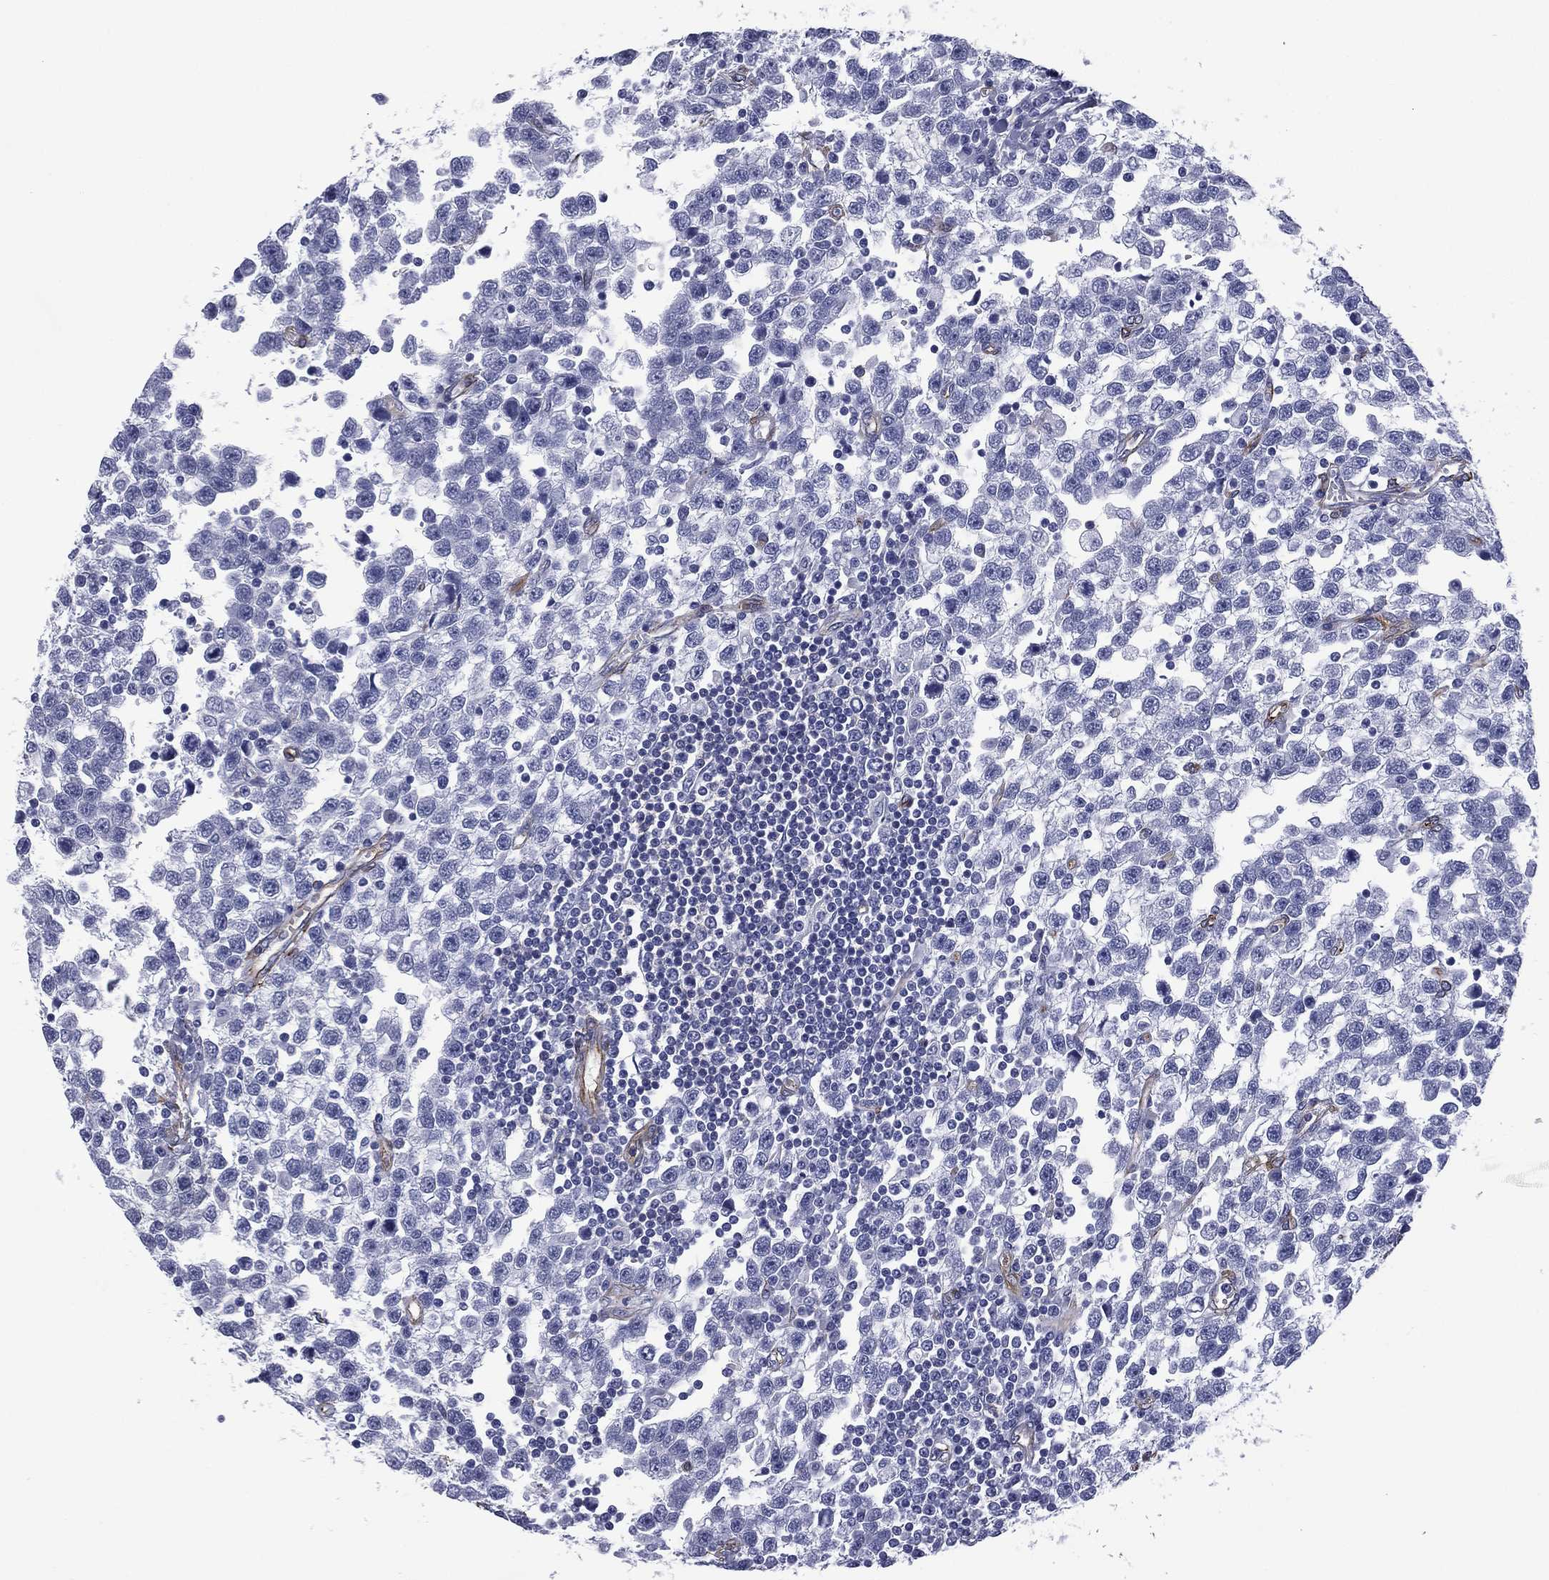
{"staining": {"intensity": "negative", "quantity": "none", "location": "none"}, "tissue": "testis cancer", "cell_type": "Tumor cells", "image_type": "cancer", "snomed": [{"axis": "morphology", "description": "Seminoma, NOS"}, {"axis": "topography", "description": "Testis"}], "caption": "This is a image of immunohistochemistry staining of testis cancer (seminoma), which shows no positivity in tumor cells.", "gene": "CAVIN3", "patient": {"sex": "male", "age": 34}}